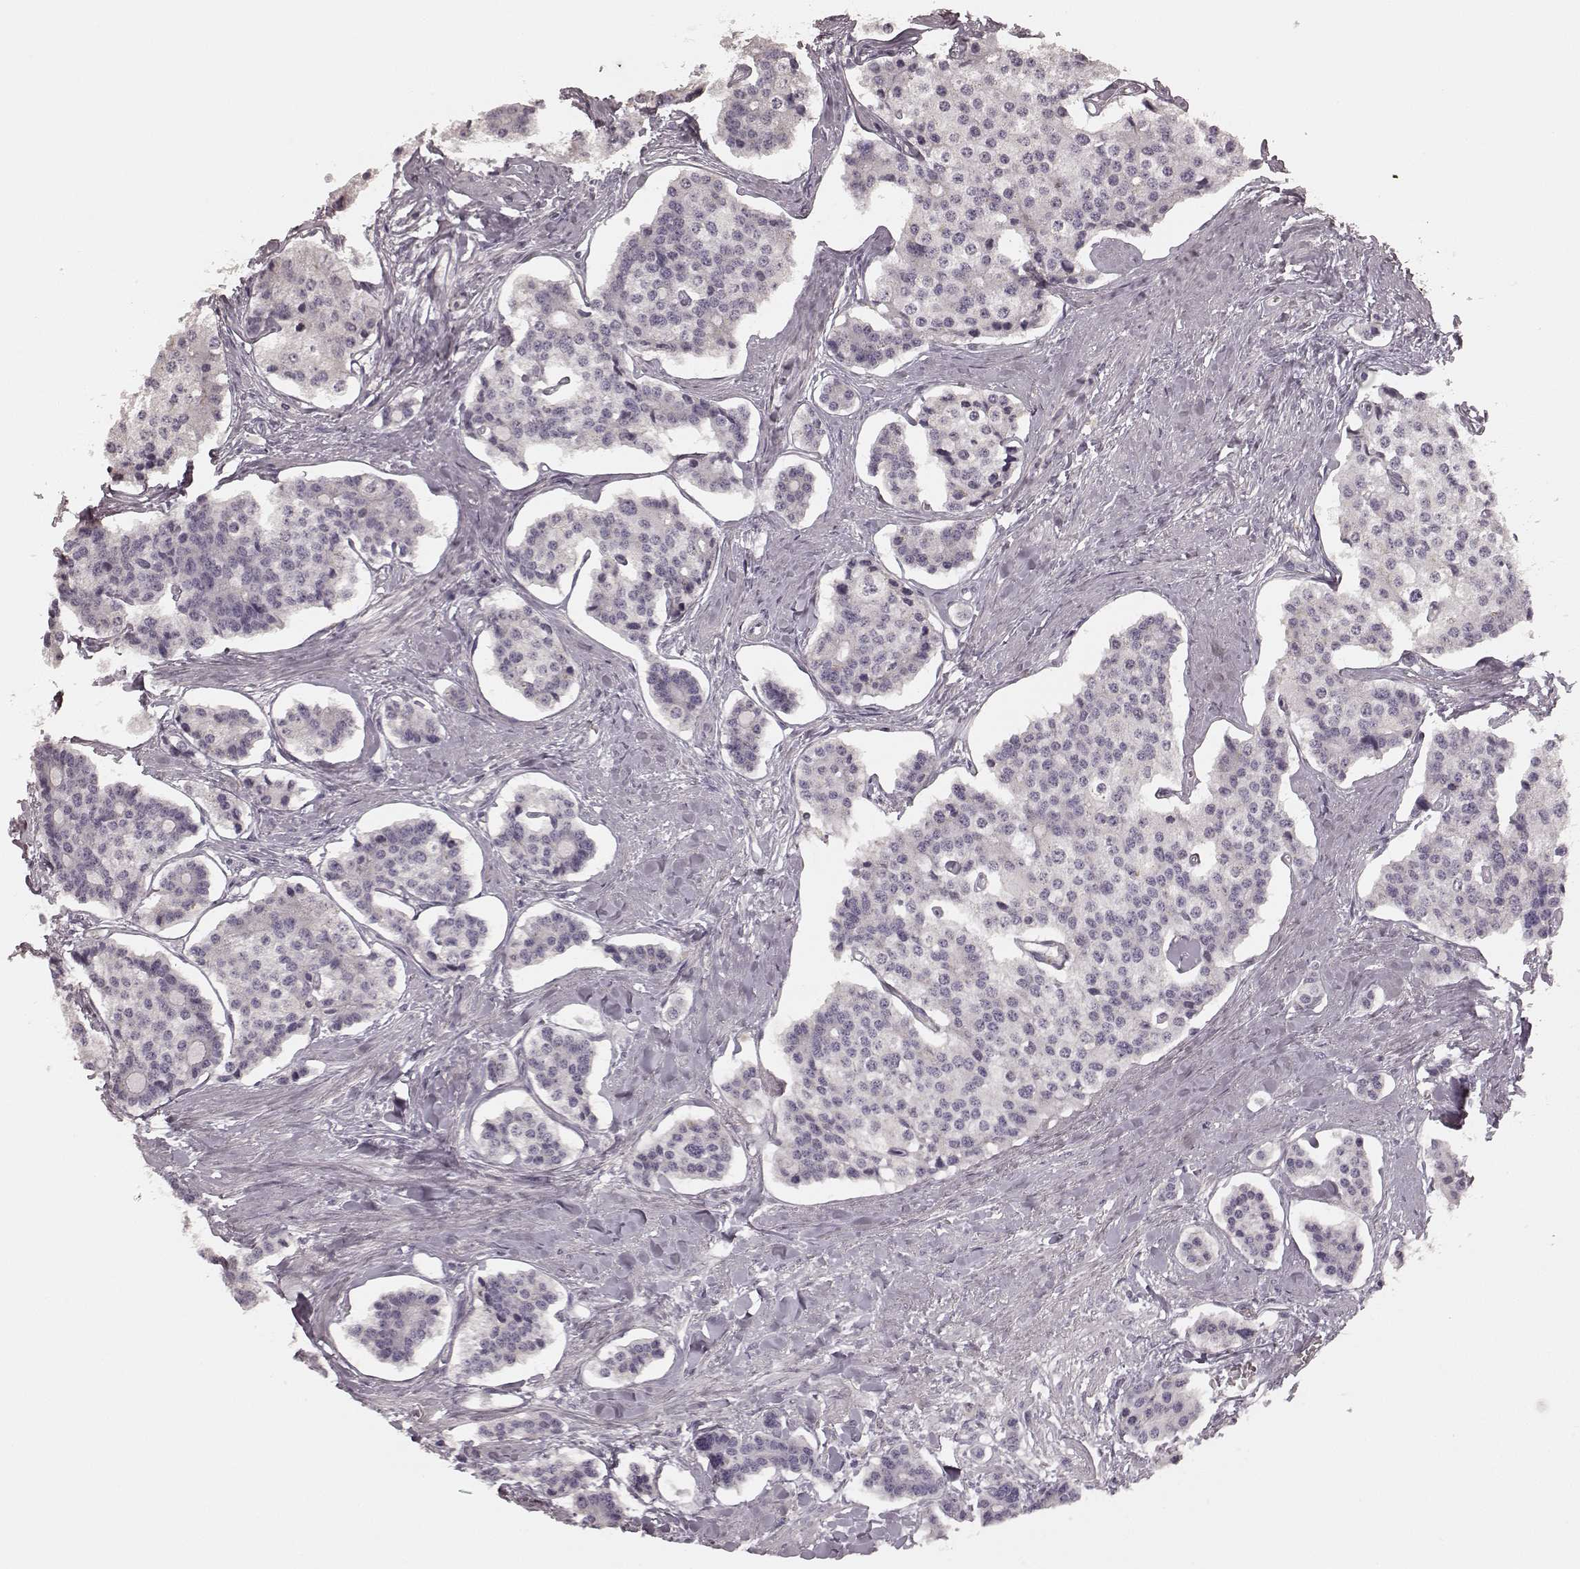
{"staining": {"intensity": "negative", "quantity": "none", "location": "none"}, "tissue": "carcinoid", "cell_type": "Tumor cells", "image_type": "cancer", "snomed": [{"axis": "morphology", "description": "Carcinoid, malignant, NOS"}, {"axis": "topography", "description": "Small intestine"}], "caption": "This is an immunohistochemistry photomicrograph of carcinoid. There is no positivity in tumor cells.", "gene": "PRKCE", "patient": {"sex": "female", "age": 65}}